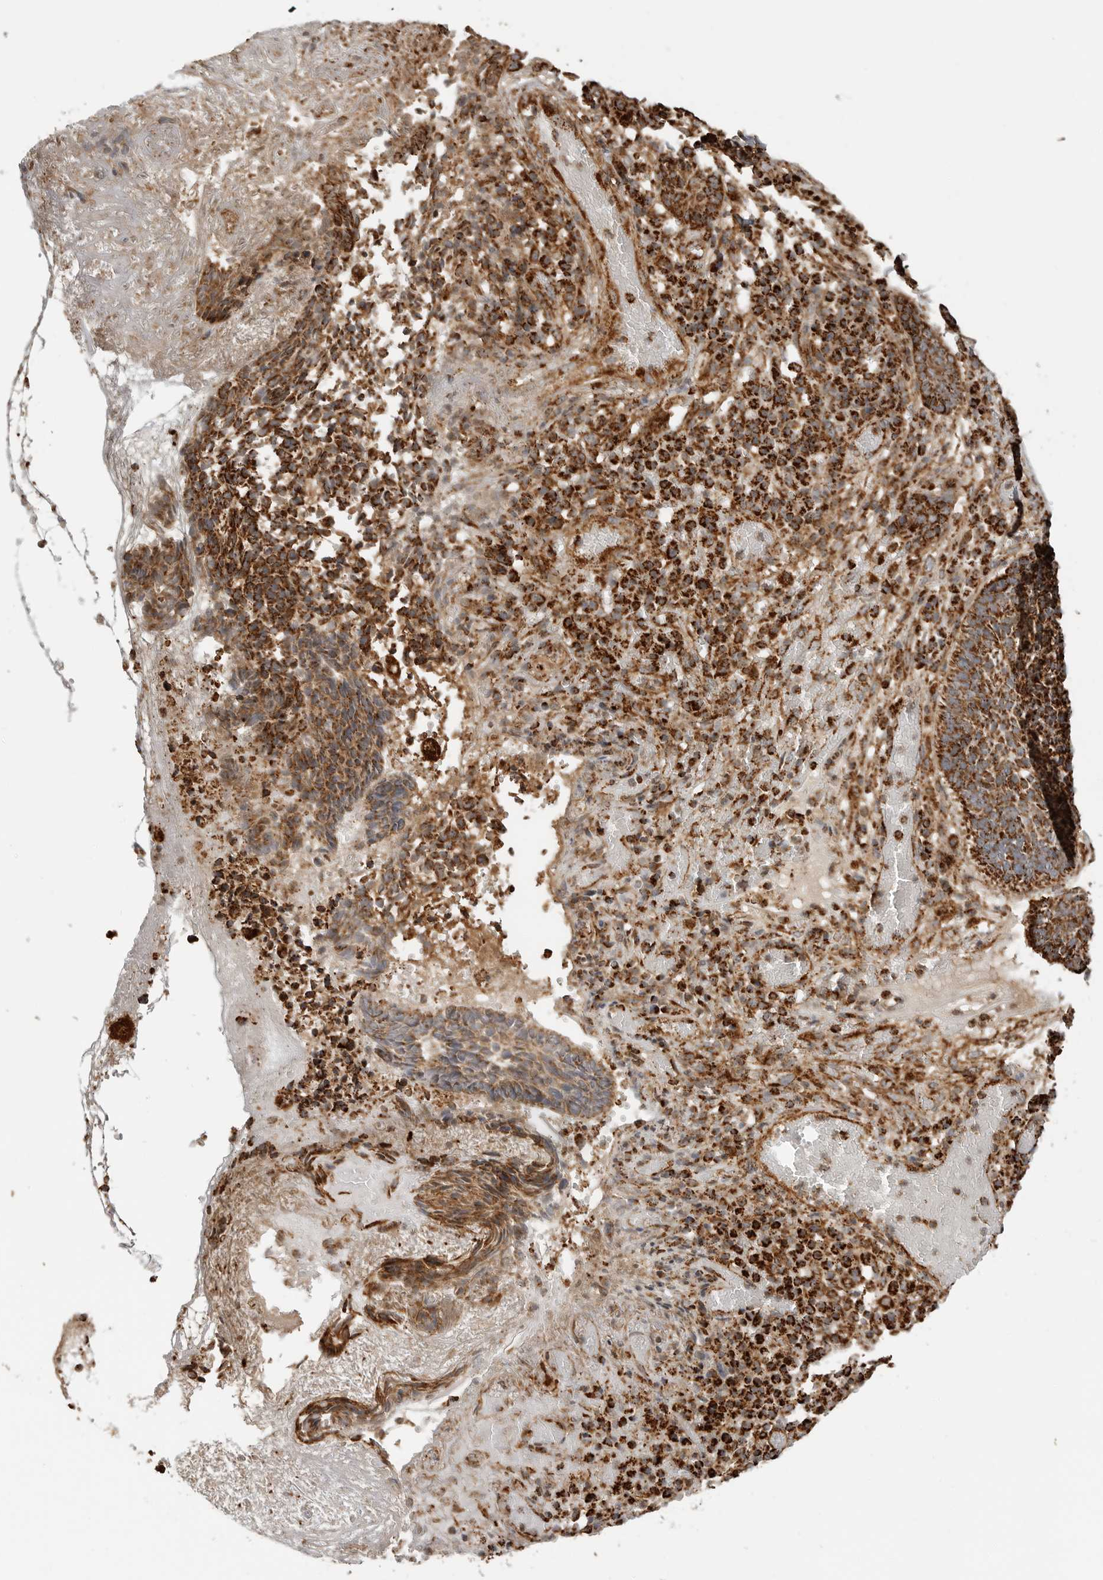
{"staining": {"intensity": "strong", "quantity": ">75%", "location": "cytoplasmic/membranous"}, "tissue": "skin cancer", "cell_type": "Tumor cells", "image_type": "cancer", "snomed": [{"axis": "morphology", "description": "Basal cell carcinoma"}, {"axis": "topography", "description": "Skin"}], "caption": "Immunohistochemical staining of skin cancer (basal cell carcinoma) reveals high levels of strong cytoplasmic/membranous protein staining in approximately >75% of tumor cells. Using DAB (brown) and hematoxylin (blue) stains, captured at high magnification using brightfield microscopy.", "gene": "BMP2K", "patient": {"sex": "male", "age": 85}}